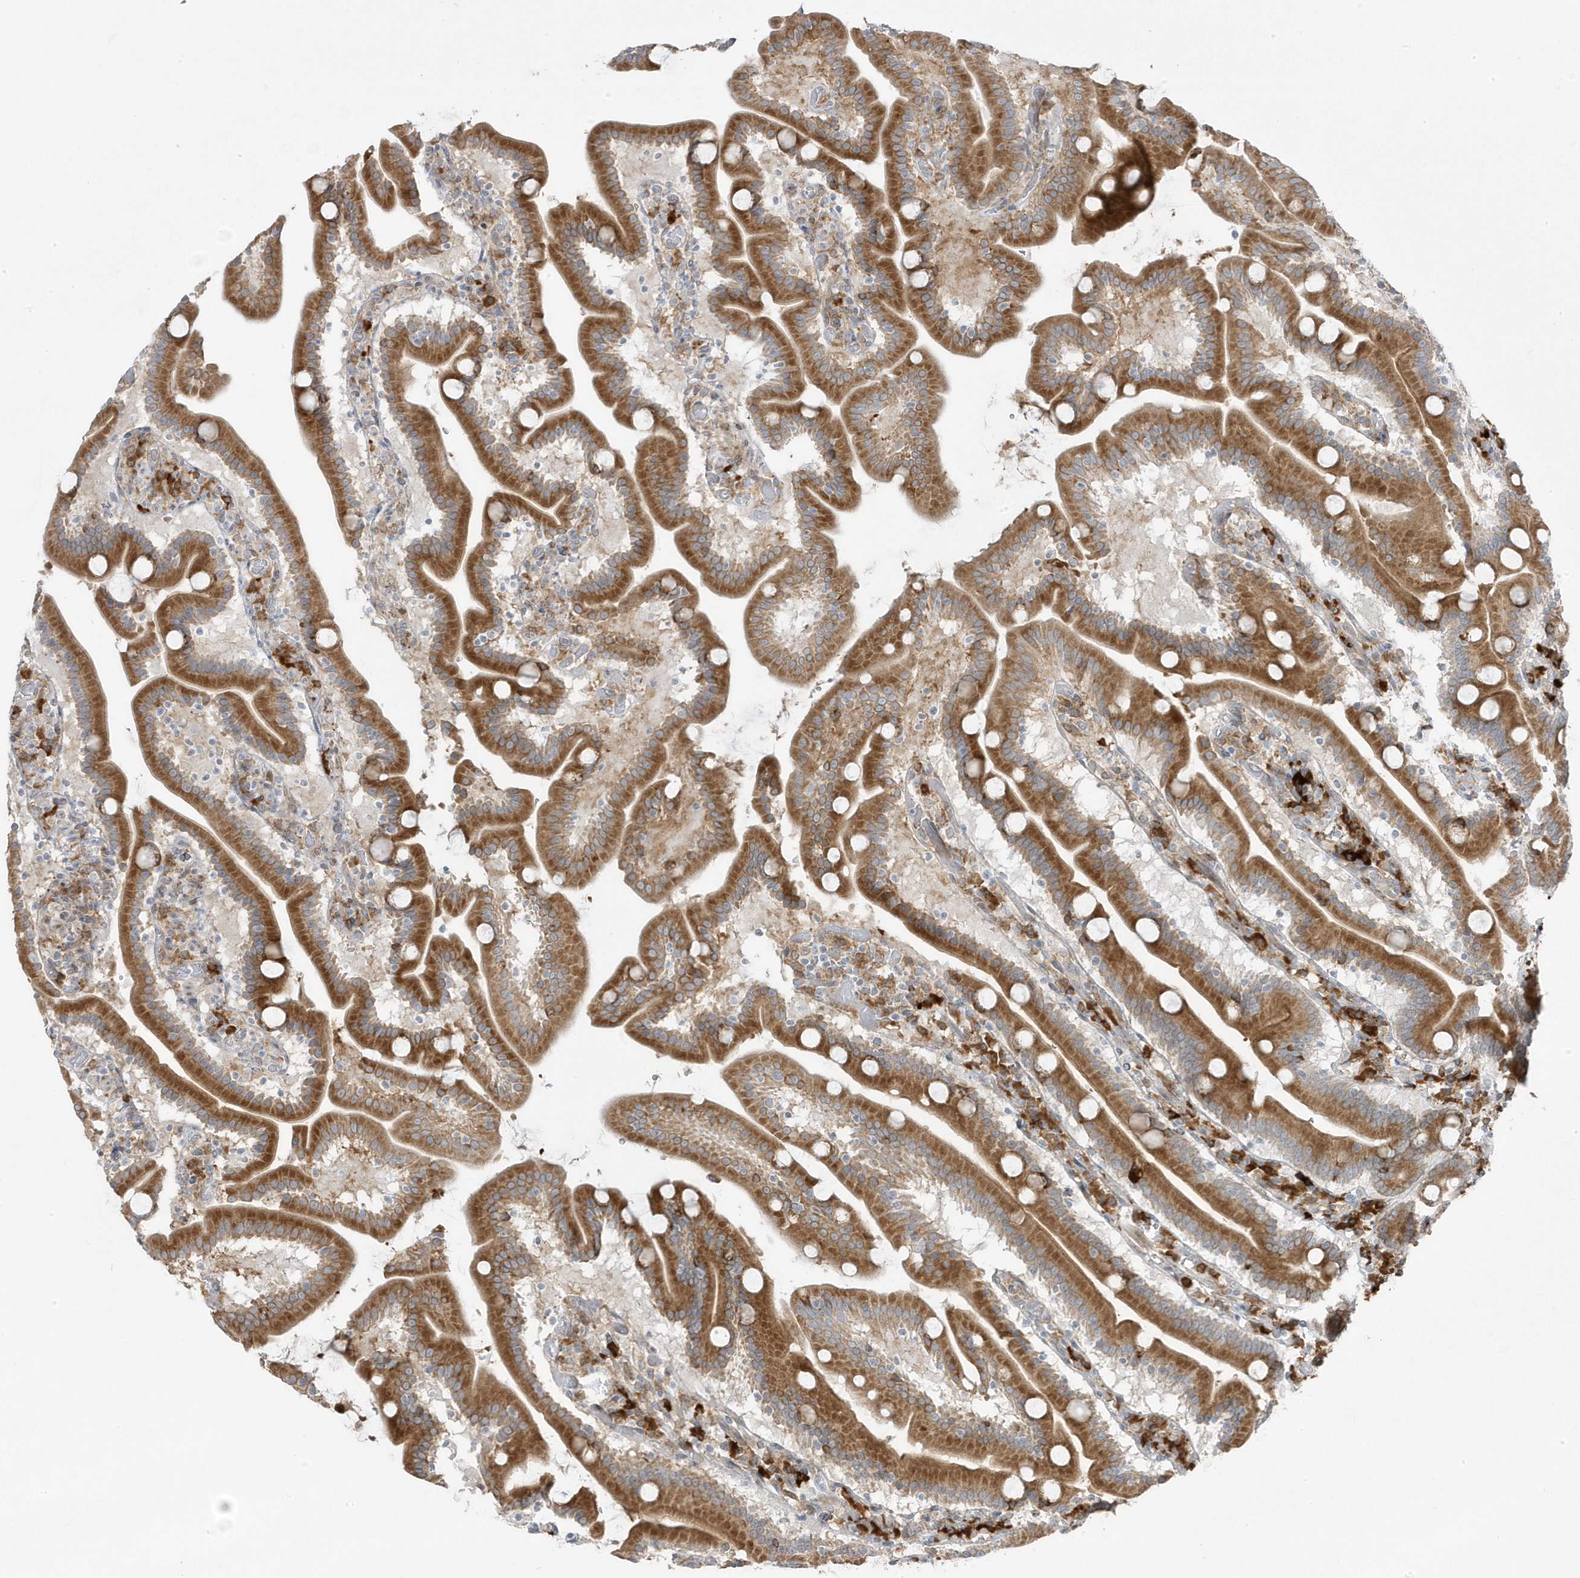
{"staining": {"intensity": "strong", "quantity": ">75%", "location": "cytoplasmic/membranous"}, "tissue": "duodenum", "cell_type": "Glandular cells", "image_type": "normal", "snomed": [{"axis": "morphology", "description": "Normal tissue, NOS"}, {"axis": "topography", "description": "Duodenum"}], "caption": "Immunohistochemical staining of unremarkable duodenum displays strong cytoplasmic/membranous protein expression in approximately >75% of glandular cells.", "gene": "ZNF654", "patient": {"sex": "male", "age": 55}}